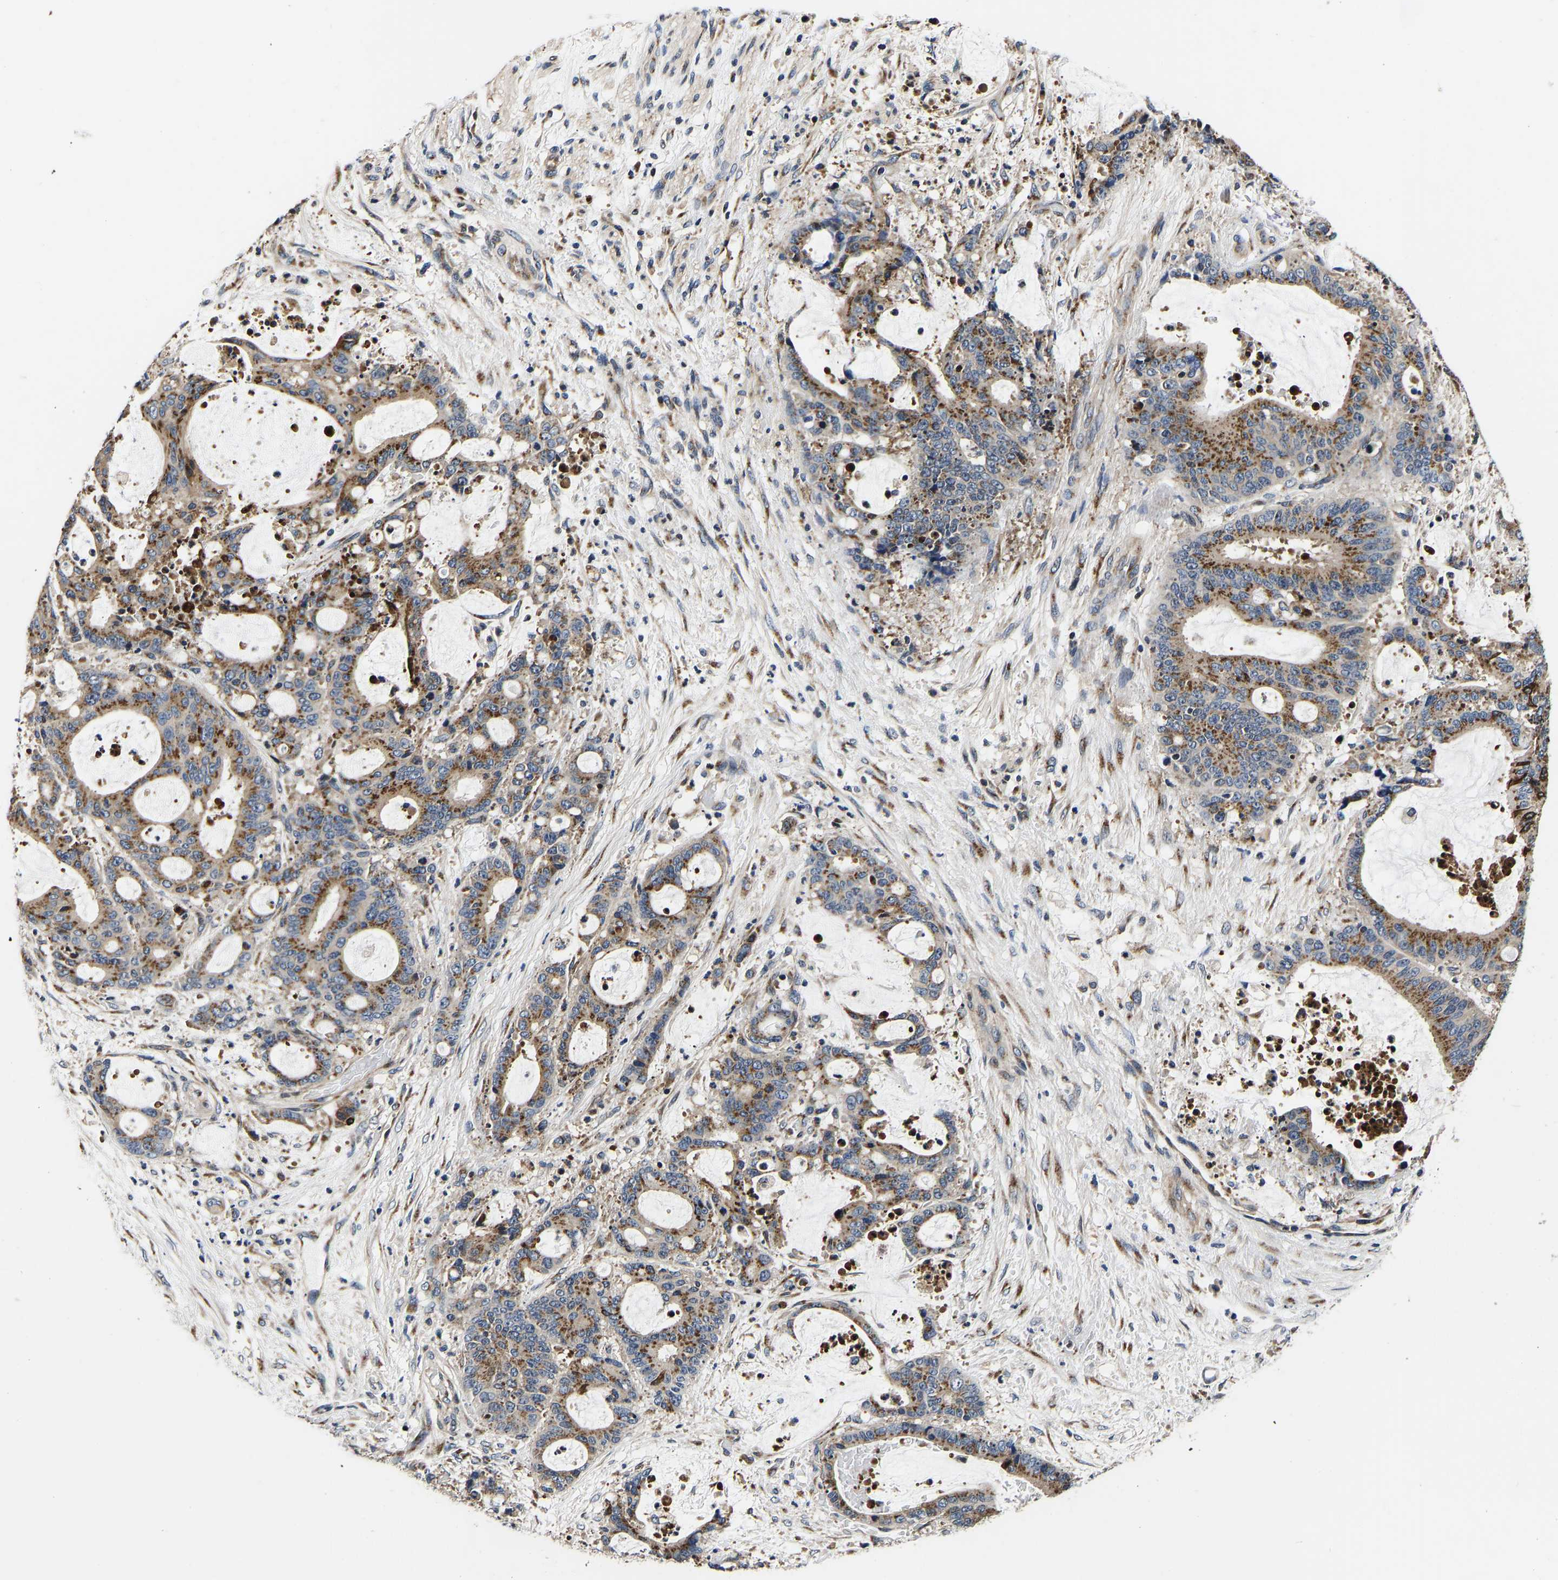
{"staining": {"intensity": "moderate", "quantity": ">75%", "location": "cytoplasmic/membranous"}, "tissue": "liver cancer", "cell_type": "Tumor cells", "image_type": "cancer", "snomed": [{"axis": "morphology", "description": "Normal tissue, NOS"}, {"axis": "morphology", "description": "Cholangiocarcinoma"}, {"axis": "topography", "description": "Liver"}, {"axis": "topography", "description": "Peripheral nerve tissue"}], "caption": "About >75% of tumor cells in liver cancer reveal moderate cytoplasmic/membranous protein staining as visualized by brown immunohistochemical staining.", "gene": "RABAC1", "patient": {"sex": "female", "age": 73}}